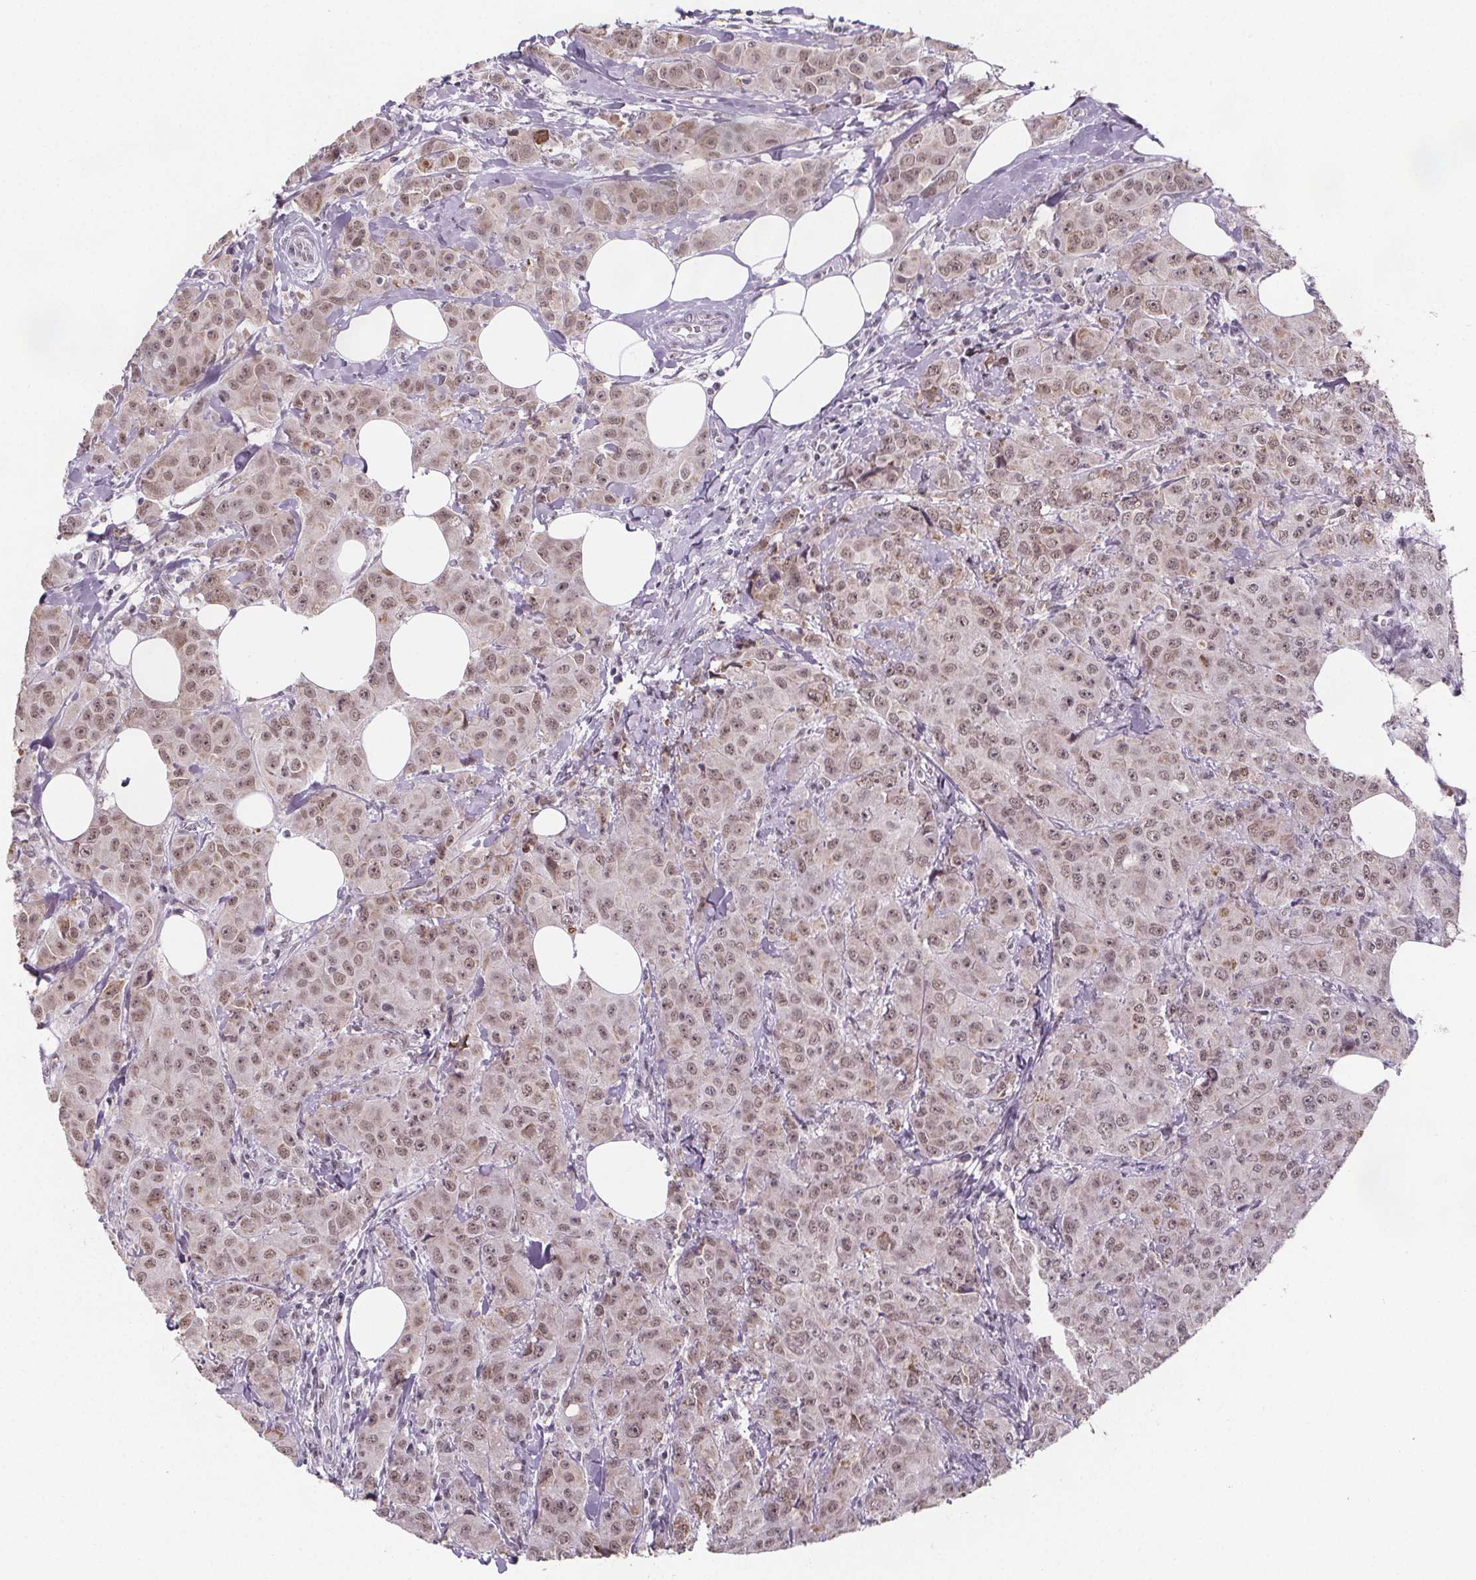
{"staining": {"intensity": "moderate", "quantity": ">75%", "location": "nuclear"}, "tissue": "breast cancer", "cell_type": "Tumor cells", "image_type": "cancer", "snomed": [{"axis": "morphology", "description": "Normal tissue, NOS"}, {"axis": "morphology", "description": "Duct carcinoma"}, {"axis": "topography", "description": "Breast"}], "caption": "A histopathology image of human breast cancer (infiltrating ductal carcinoma) stained for a protein displays moderate nuclear brown staining in tumor cells.", "gene": "ZNF572", "patient": {"sex": "female", "age": 43}}